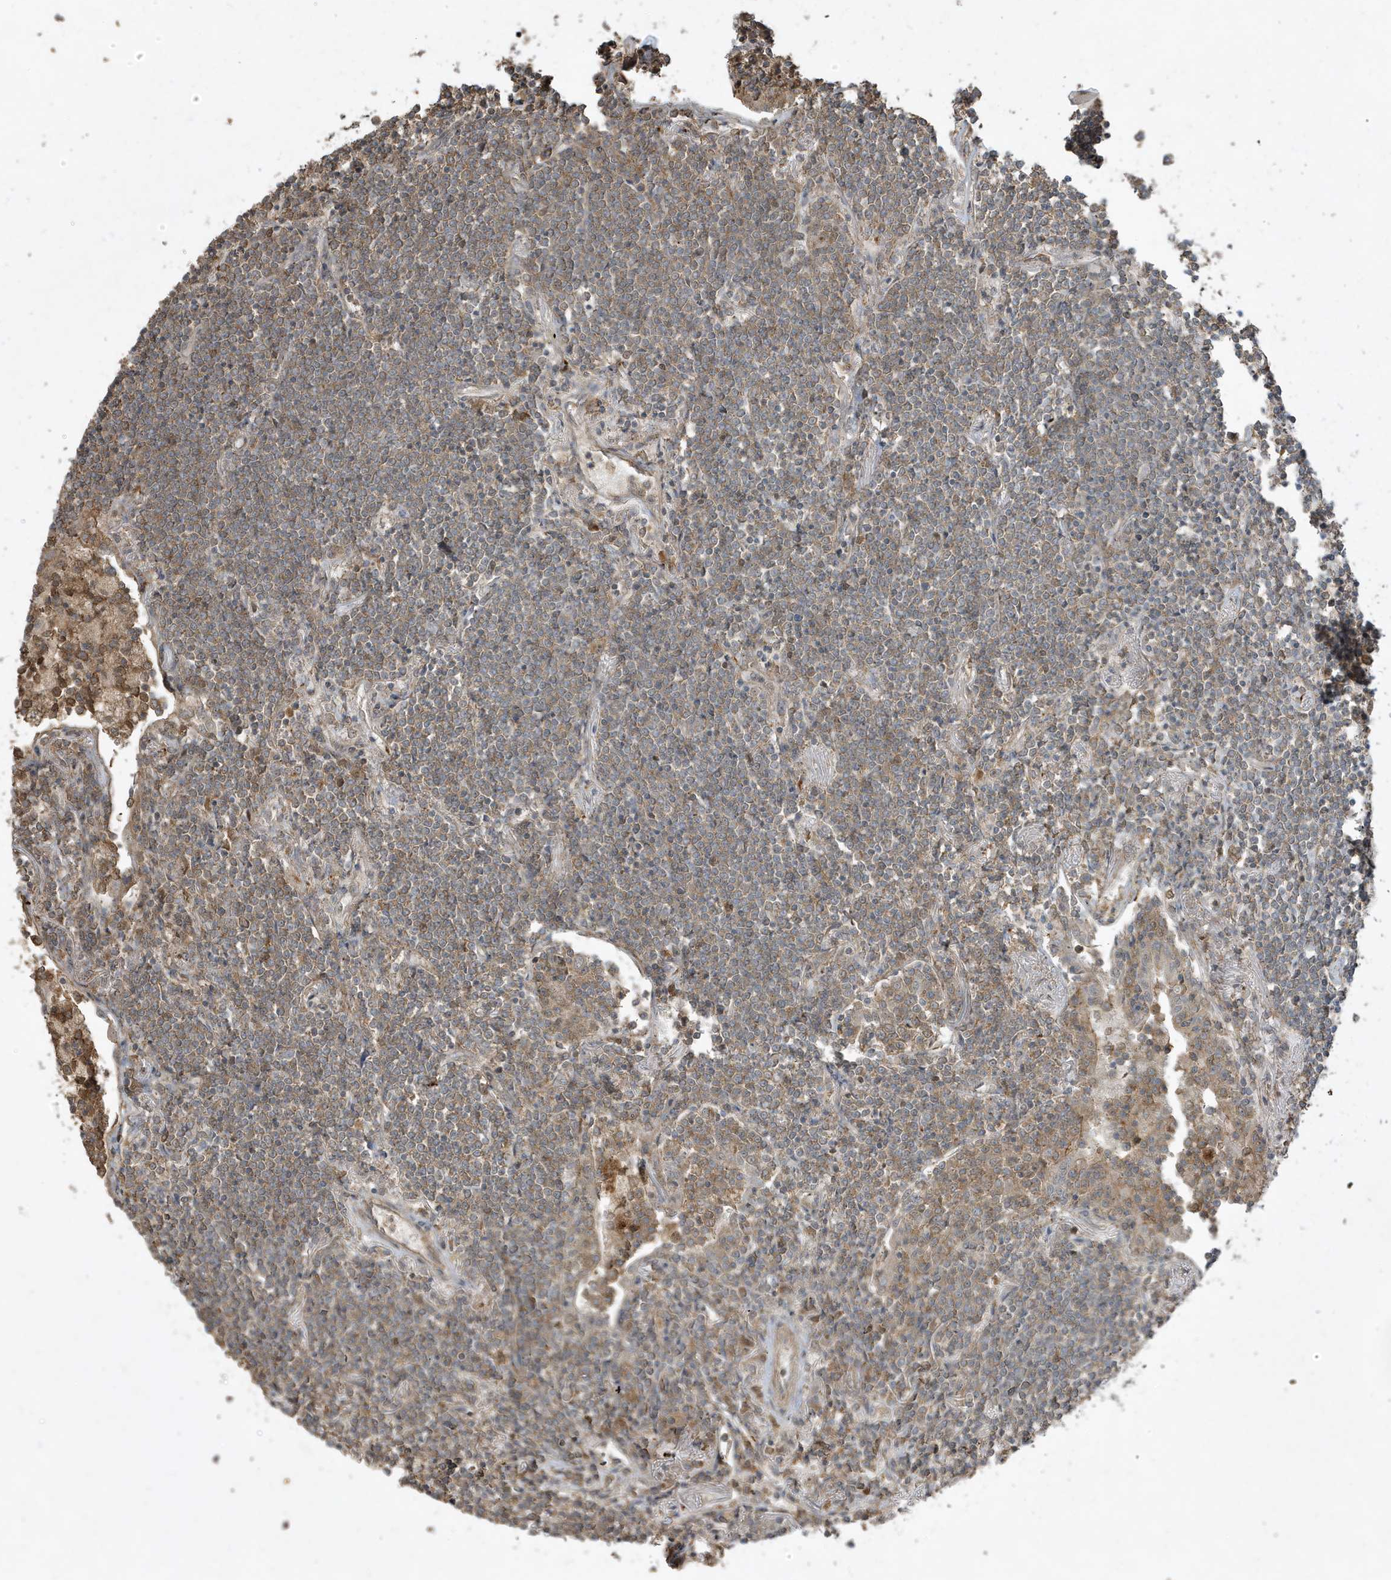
{"staining": {"intensity": "moderate", "quantity": "25%-75%", "location": "cytoplasmic/membranous"}, "tissue": "lymphoma", "cell_type": "Tumor cells", "image_type": "cancer", "snomed": [{"axis": "morphology", "description": "Malignant lymphoma, non-Hodgkin's type, Low grade"}, {"axis": "topography", "description": "Lung"}], "caption": "Immunohistochemistry (IHC) micrograph of malignant lymphoma, non-Hodgkin's type (low-grade) stained for a protein (brown), which reveals medium levels of moderate cytoplasmic/membranous staining in about 25%-75% of tumor cells.", "gene": "PRRT3", "patient": {"sex": "female", "age": 71}}